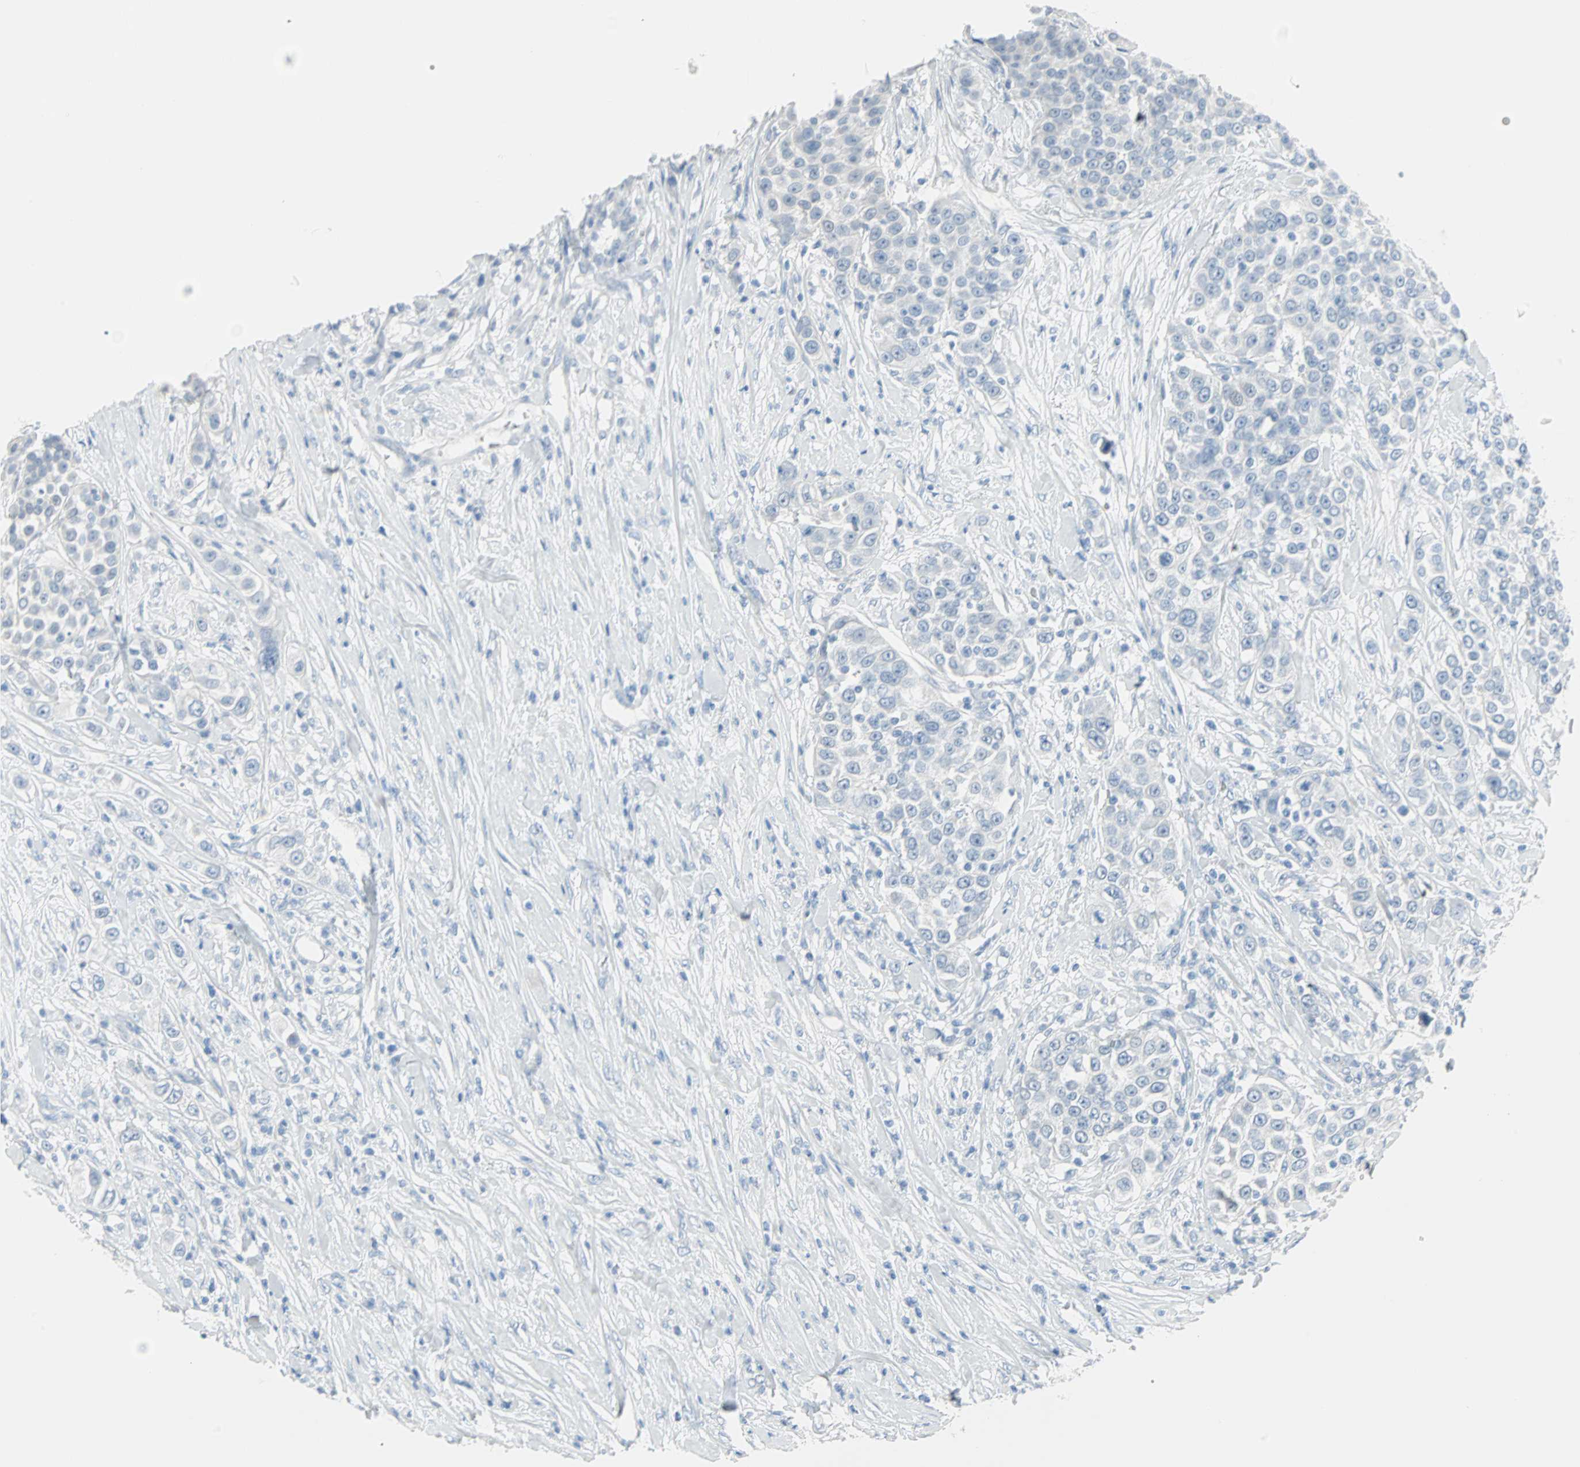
{"staining": {"intensity": "negative", "quantity": "none", "location": "none"}, "tissue": "urothelial cancer", "cell_type": "Tumor cells", "image_type": "cancer", "snomed": [{"axis": "morphology", "description": "Urothelial carcinoma, High grade"}, {"axis": "topography", "description": "Urinary bladder"}], "caption": "Tumor cells show no significant protein positivity in urothelial carcinoma (high-grade).", "gene": "STX1A", "patient": {"sex": "female", "age": 80}}